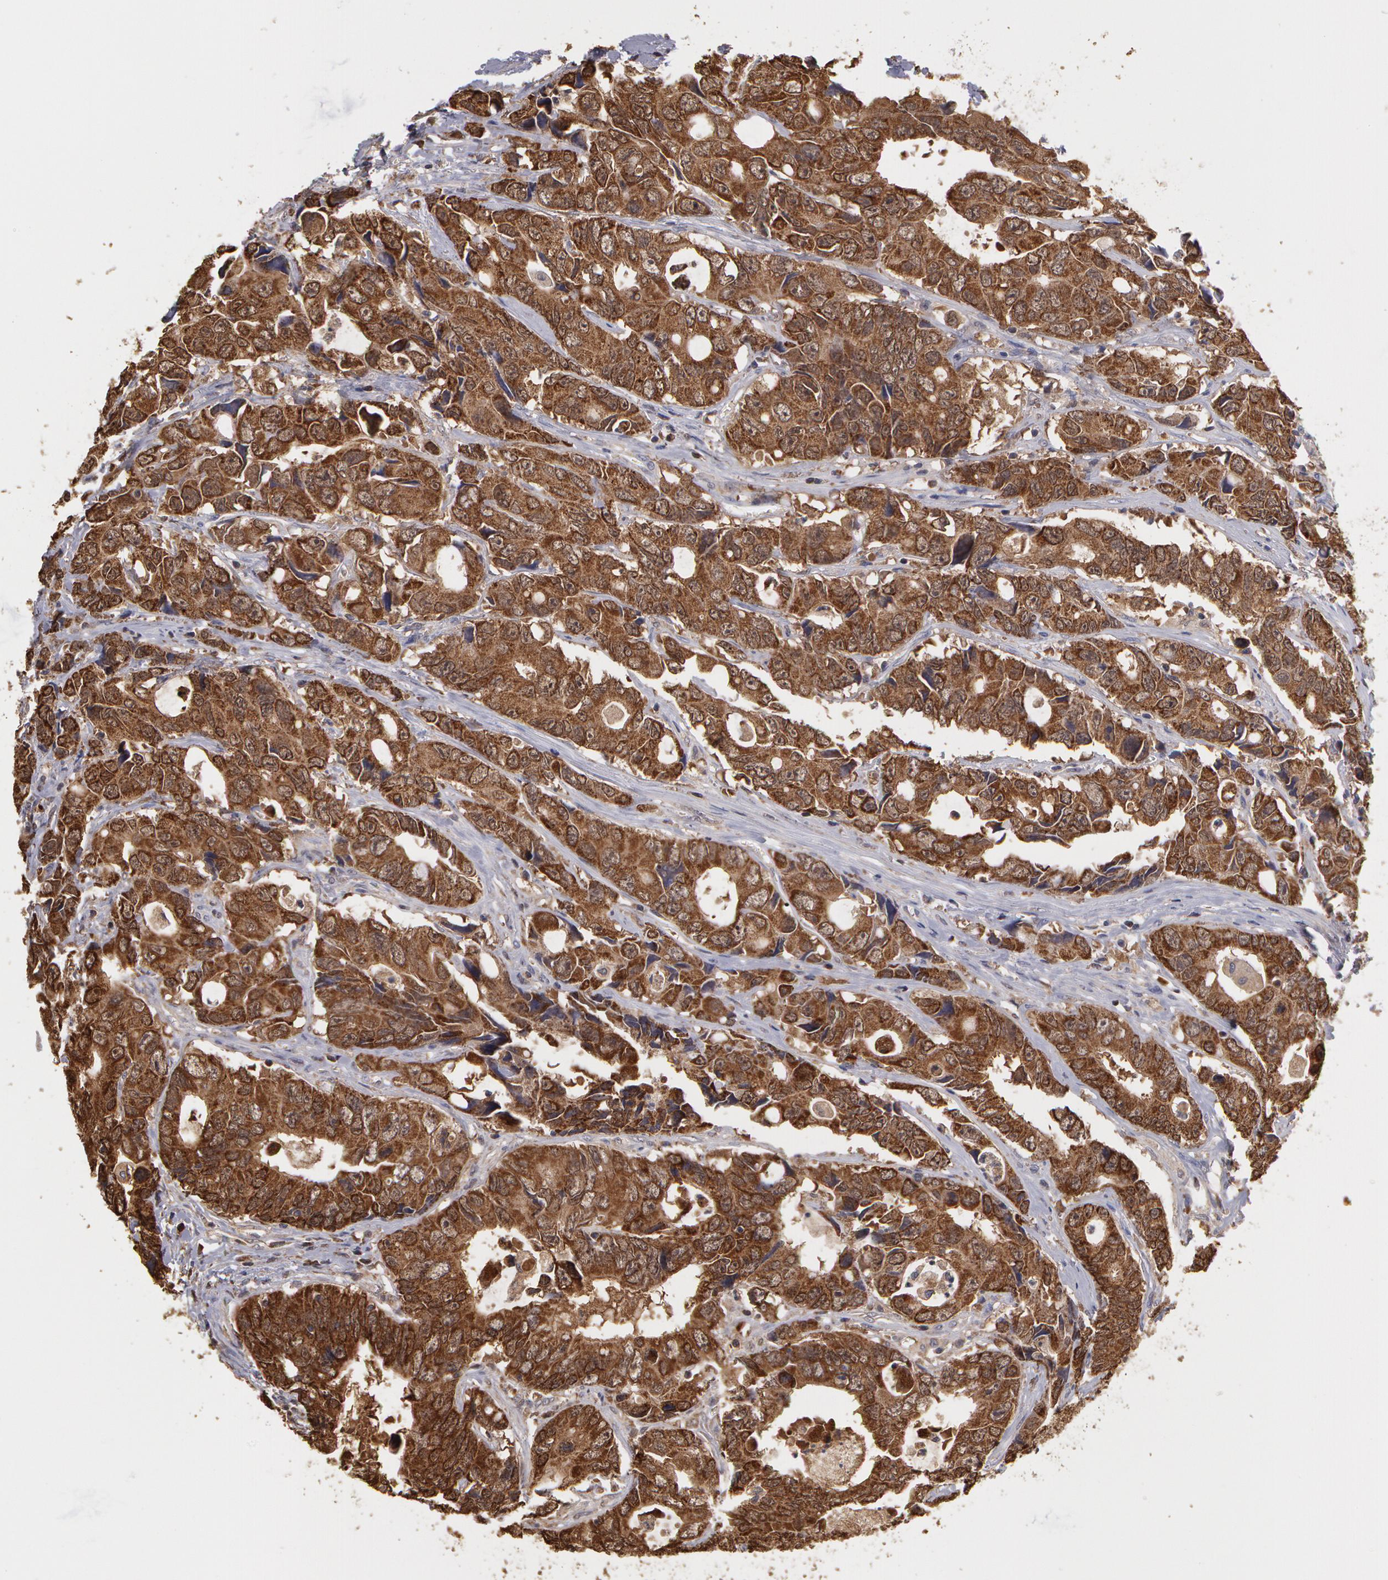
{"staining": {"intensity": "strong", "quantity": ">75%", "location": "cytoplasmic/membranous"}, "tissue": "colorectal cancer", "cell_type": "Tumor cells", "image_type": "cancer", "snomed": [{"axis": "morphology", "description": "Adenocarcinoma, NOS"}, {"axis": "topography", "description": "Rectum"}], "caption": "Protein analysis of colorectal adenocarcinoma tissue shows strong cytoplasmic/membranous staining in about >75% of tumor cells.", "gene": "MPST", "patient": {"sex": "female", "age": 67}}